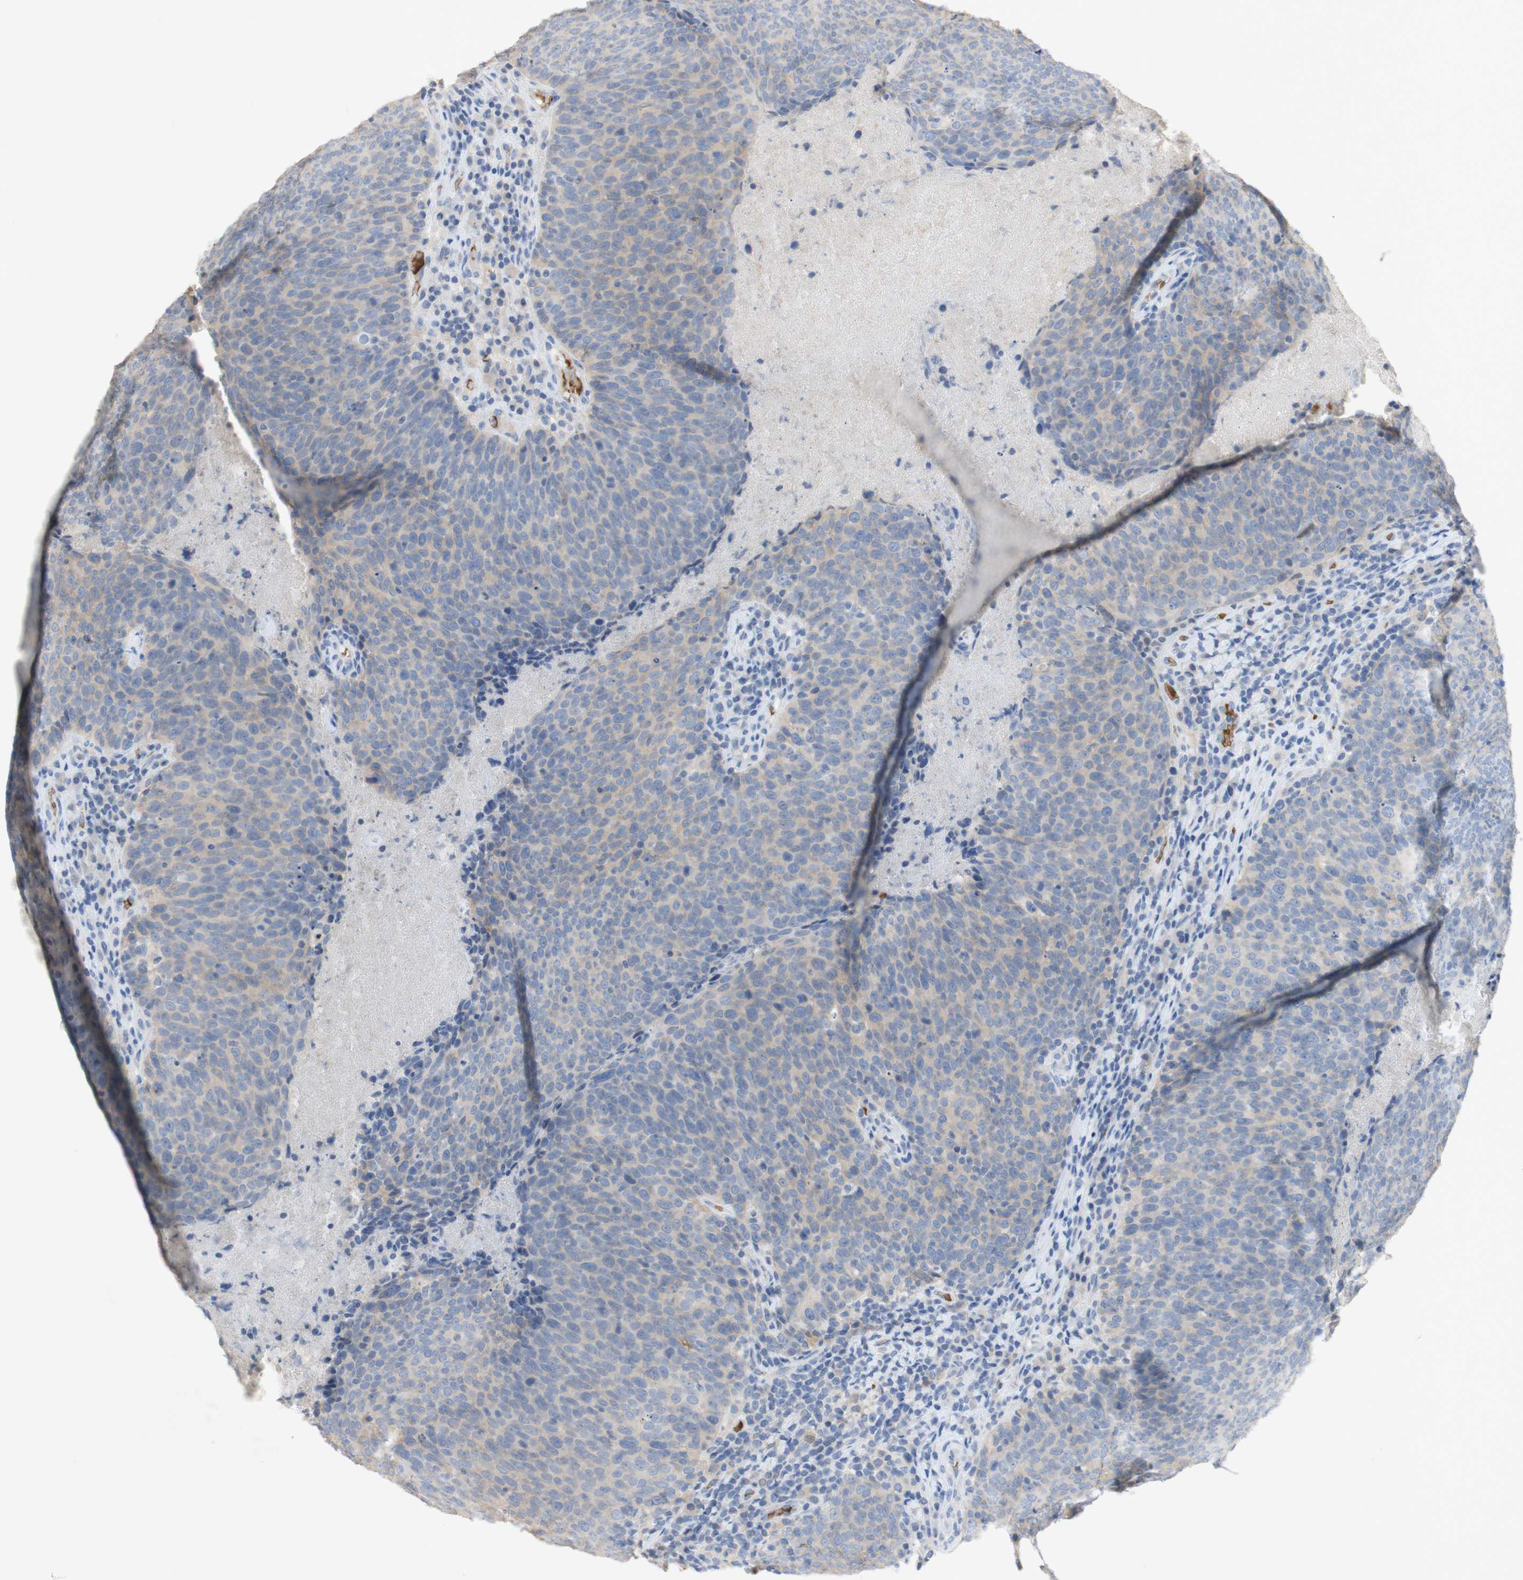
{"staining": {"intensity": "weak", "quantity": "<25%", "location": "cytoplasmic/membranous"}, "tissue": "head and neck cancer", "cell_type": "Tumor cells", "image_type": "cancer", "snomed": [{"axis": "morphology", "description": "Squamous cell carcinoma, NOS"}, {"axis": "morphology", "description": "Squamous cell carcinoma, metastatic, NOS"}, {"axis": "topography", "description": "Lymph node"}, {"axis": "topography", "description": "Head-Neck"}], "caption": "Image shows no significant protein staining in tumor cells of metastatic squamous cell carcinoma (head and neck). (Stains: DAB immunohistochemistry (IHC) with hematoxylin counter stain, Microscopy: brightfield microscopy at high magnification).", "gene": "EPO", "patient": {"sex": "male", "age": 62}}